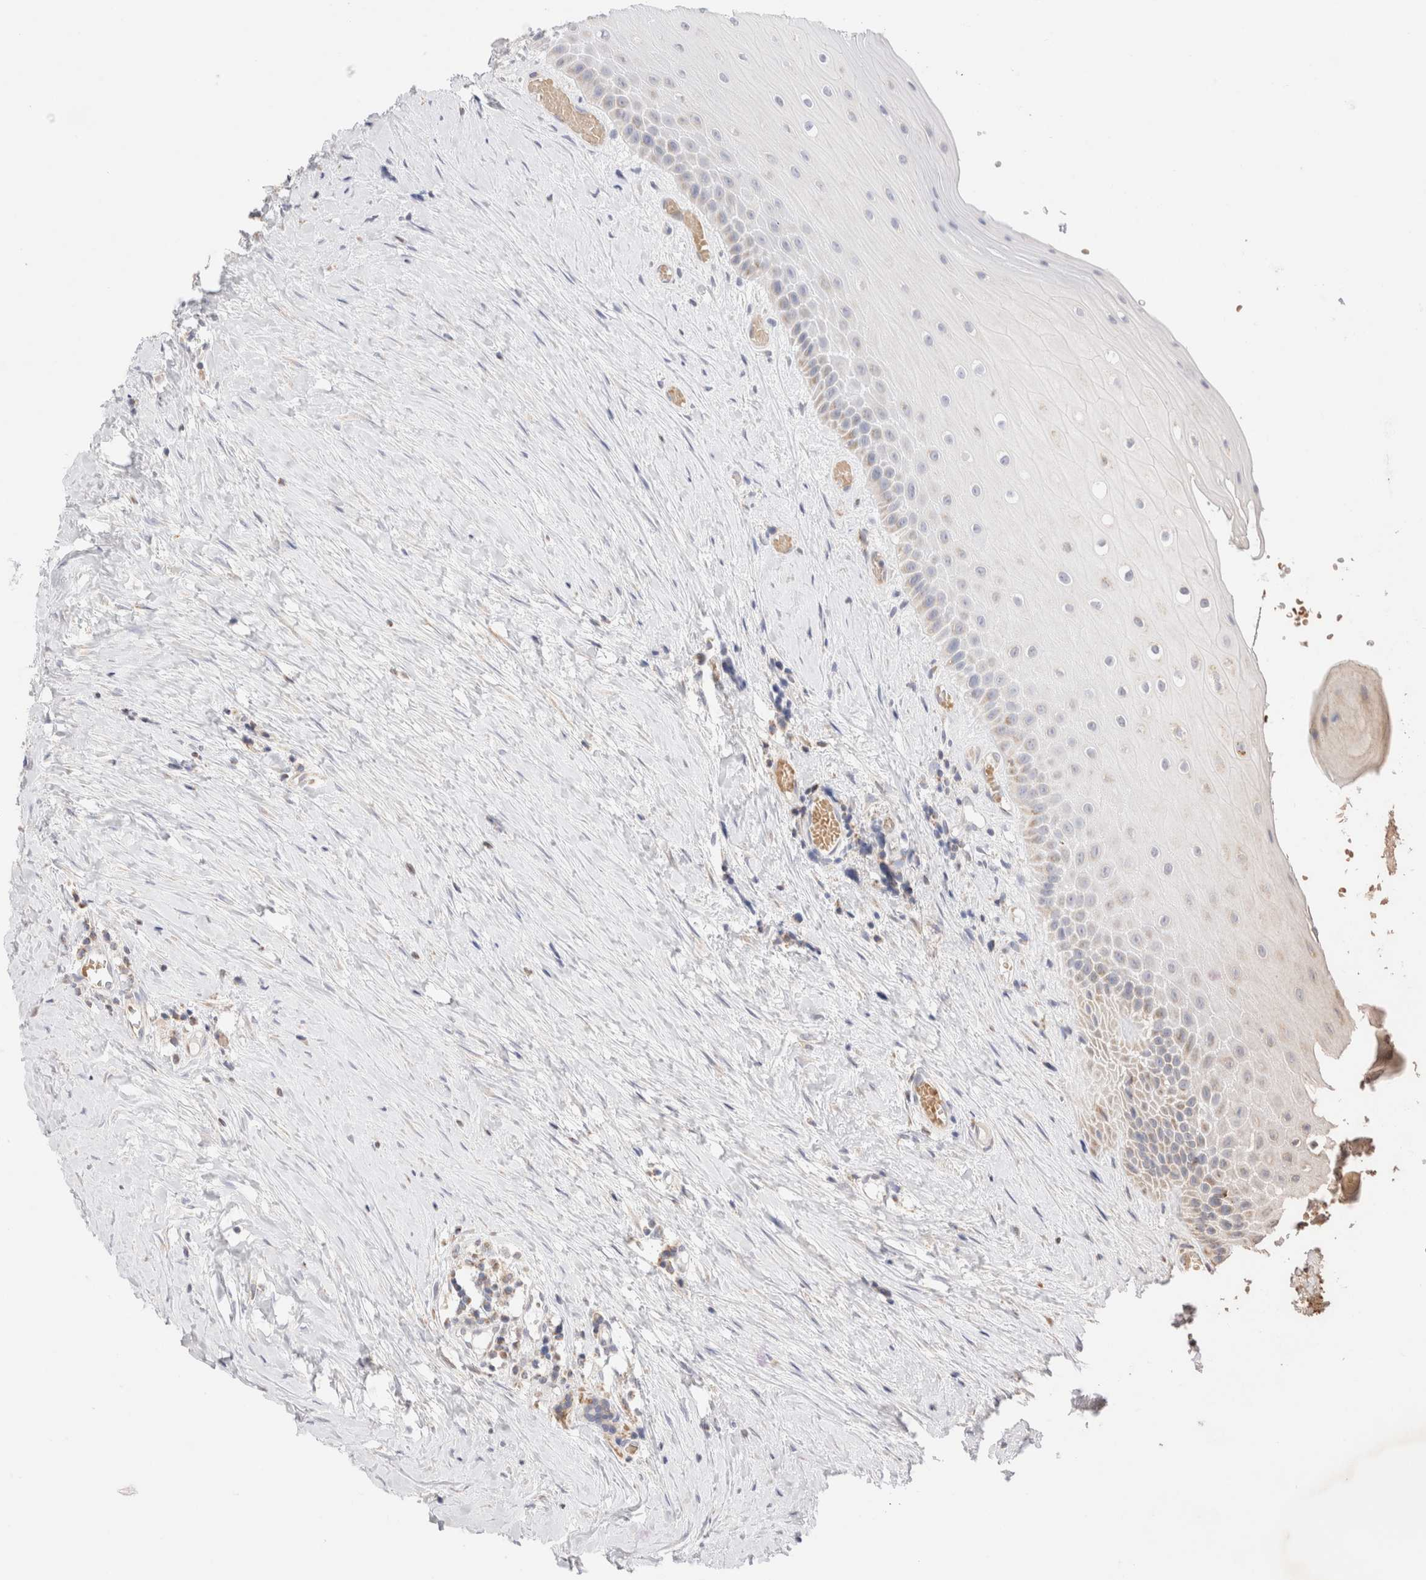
{"staining": {"intensity": "weak", "quantity": "<25%", "location": "cytoplasmic/membranous"}, "tissue": "oral mucosa", "cell_type": "Squamous epithelial cells", "image_type": "normal", "snomed": [{"axis": "morphology", "description": "Normal tissue, NOS"}, {"axis": "topography", "description": "Skeletal muscle"}, {"axis": "topography", "description": "Oral tissue"}, {"axis": "topography", "description": "Peripheral nerve tissue"}], "caption": "Immunohistochemistry (IHC) image of unremarkable oral mucosa: oral mucosa stained with DAB (3,3'-diaminobenzidine) displays no significant protein staining in squamous epithelial cells.", "gene": "TMPPE", "patient": {"sex": "female", "age": 84}}